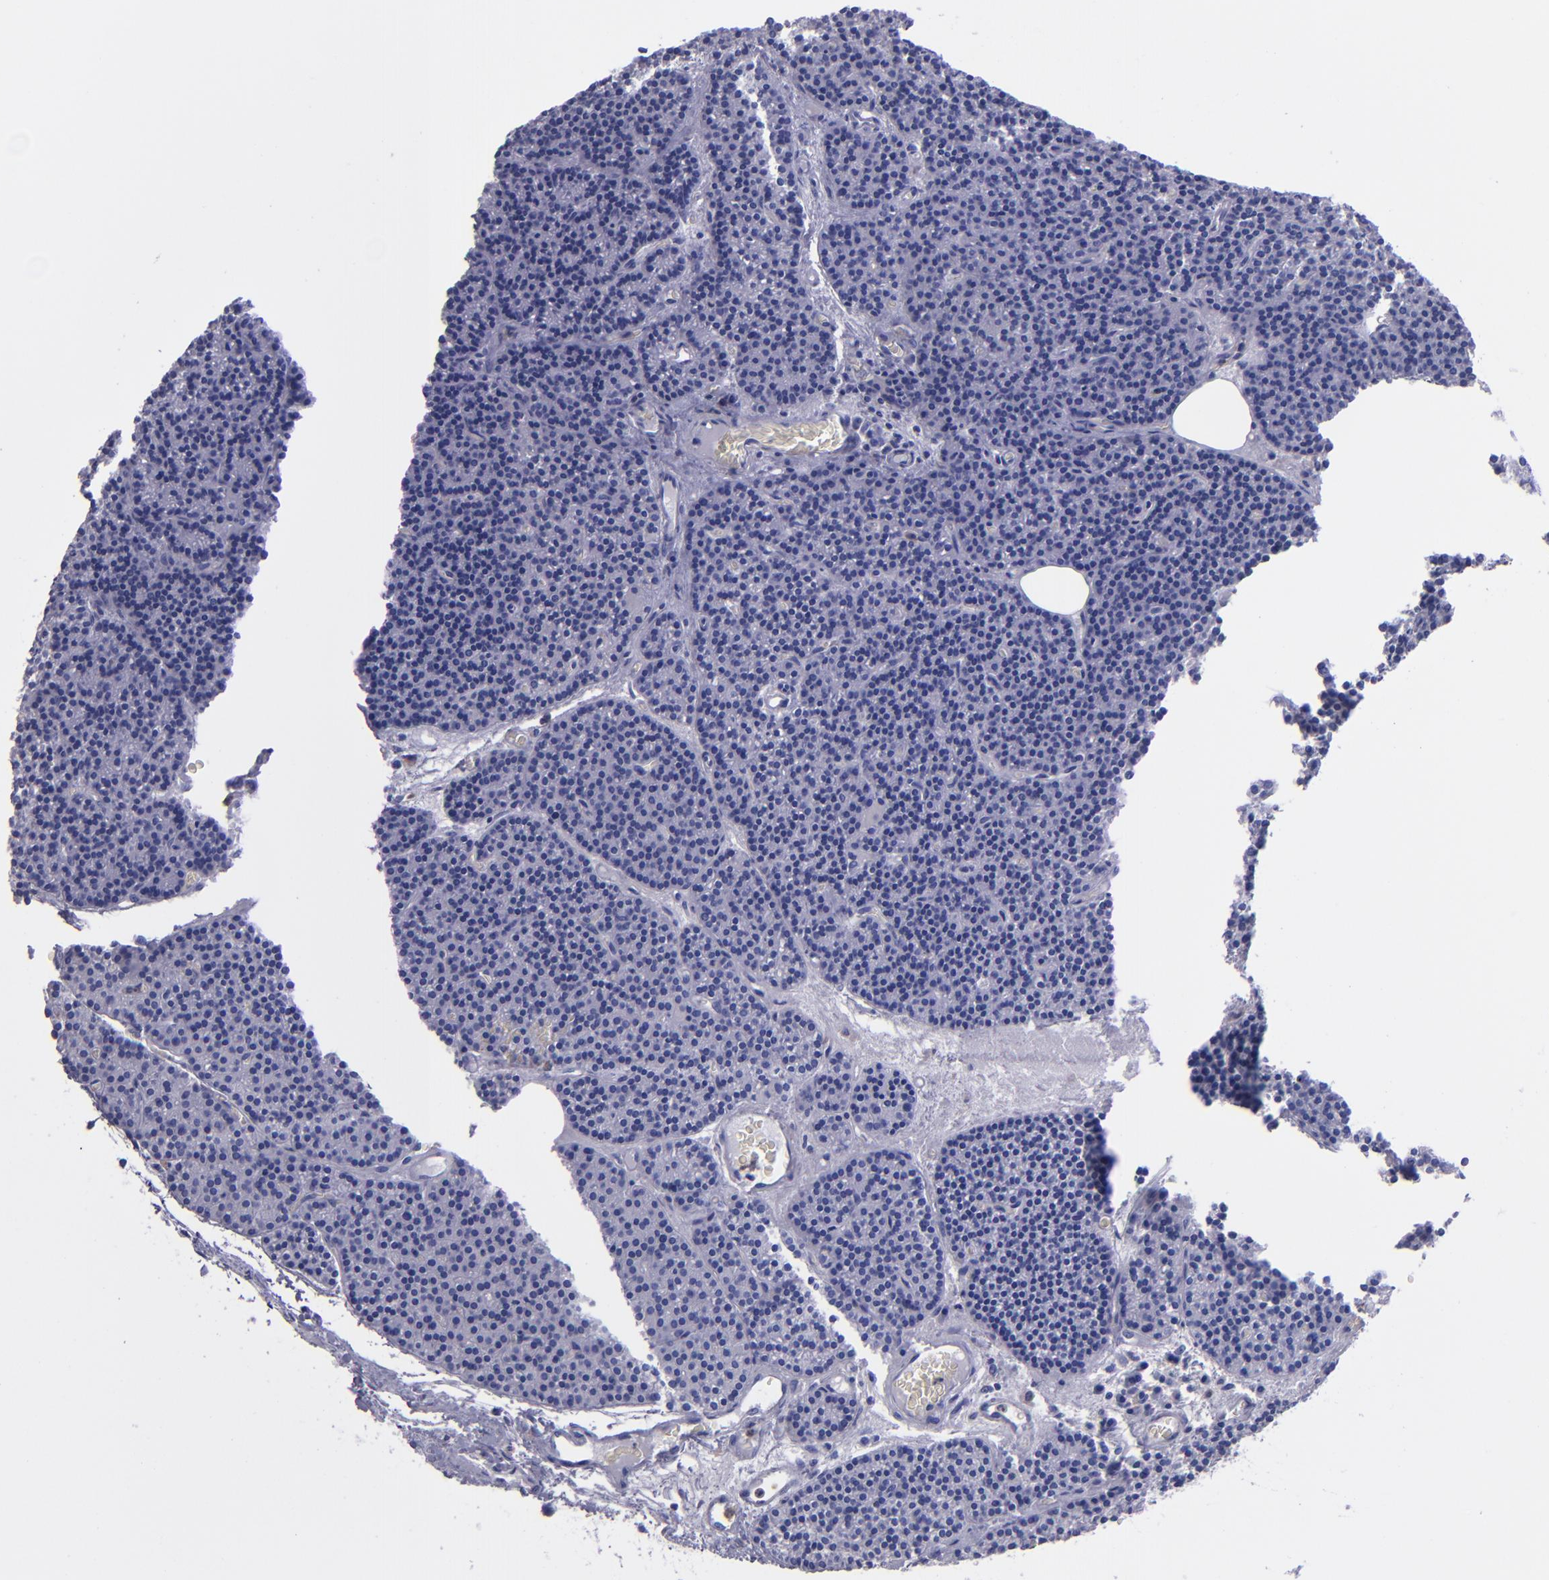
{"staining": {"intensity": "negative", "quantity": "none", "location": "none"}, "tissue": "parathyroid gland", "cell_type": "Glandular cells", "image_type": "normal", "snomed": [{"axis": "morphology", "description": "Normal tissue, NOS"}, {"axis": "topography", "description": "Parathyroid gland"}], "caption": "Human parathyroid gland stained for a protein using IHC exhibits no expression in glandular cells.", "gene": "CR1", "patient": {"sex": "male", "age": 57}}